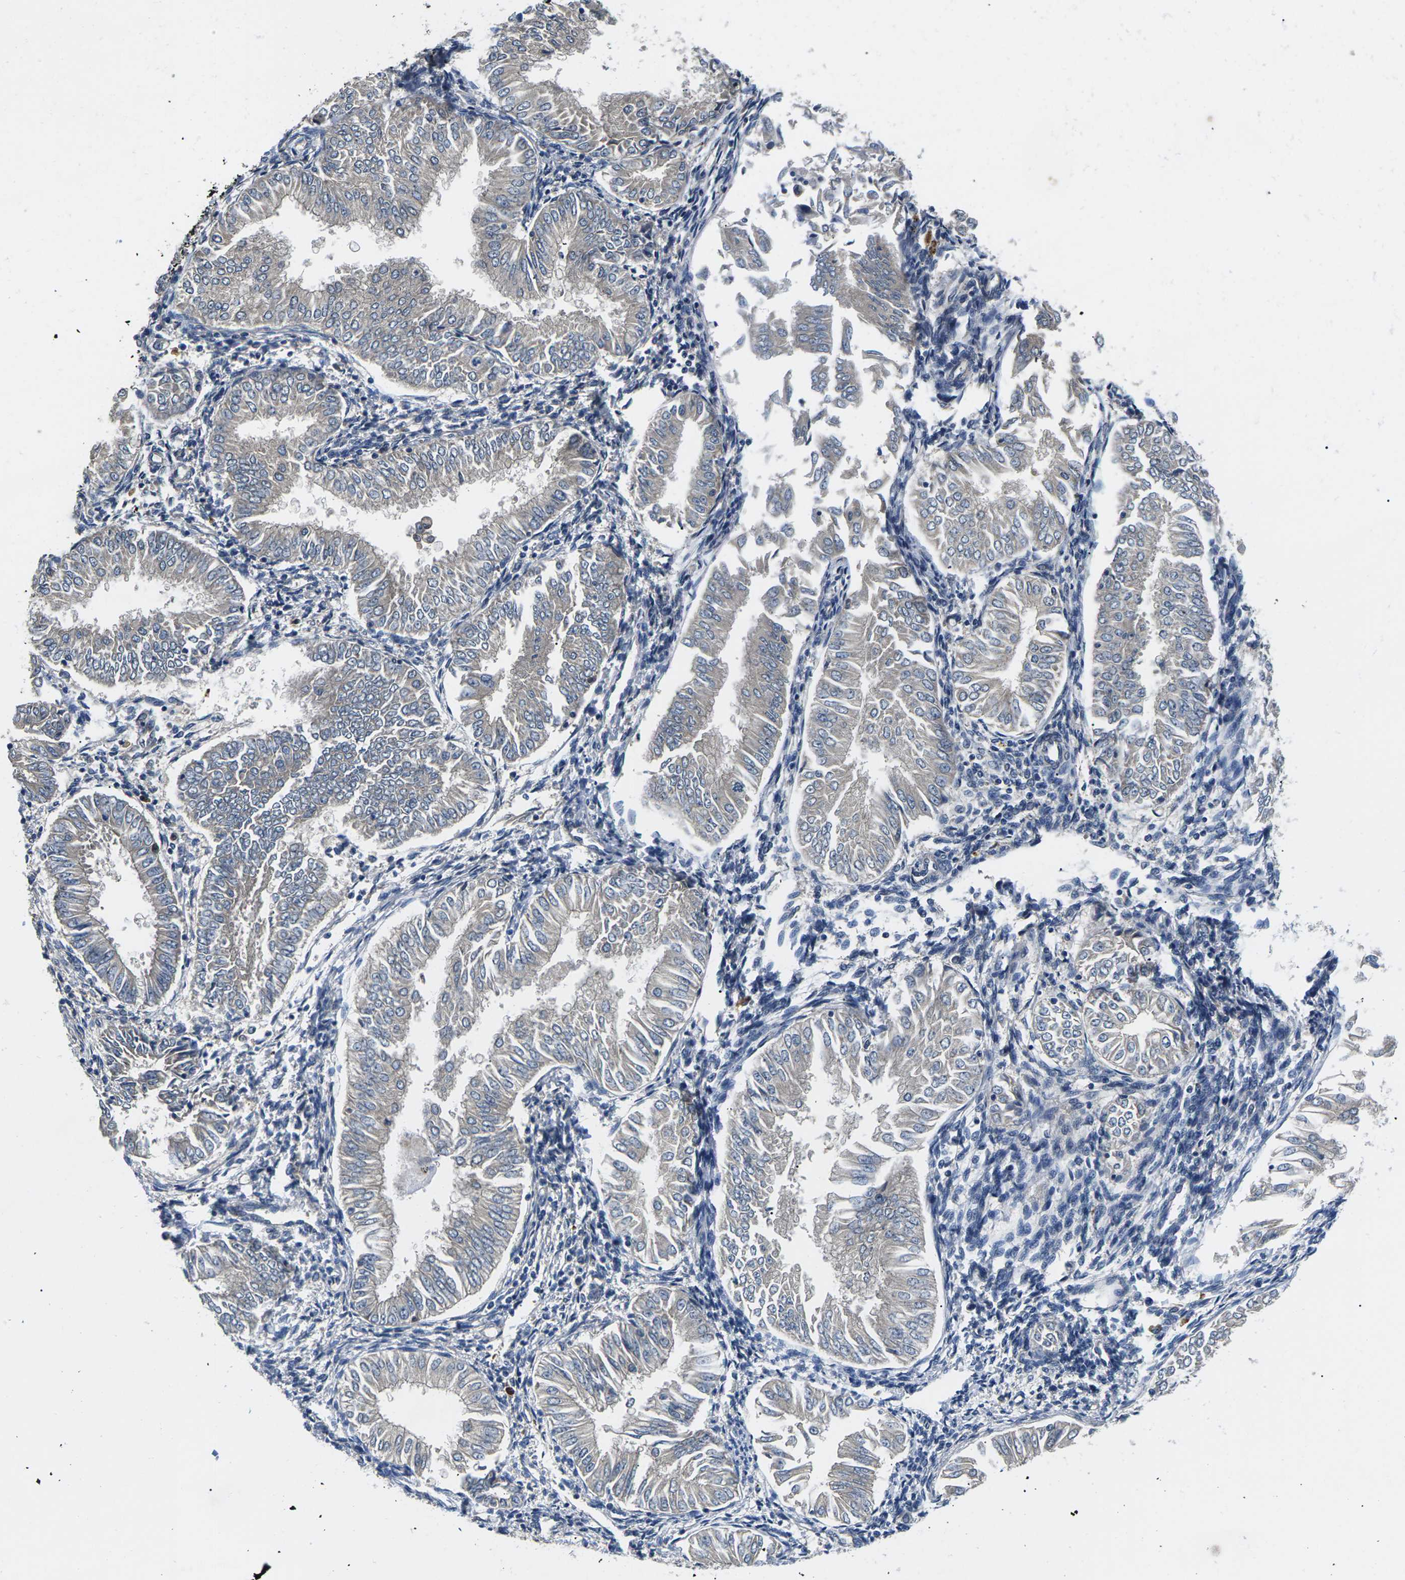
{"staining": {"intensity": "negative", "quantity": "none", "location": "none"}, "tissue": "endometrial cancer", "cell_type": "Tumor cells", "image_type": "cancer", "snomed": [{"axis": "morphology", "description": "Adenocarcinoma, NOS"}, {"axis": "topography", "description": "Endometrium"}], "caption": "Tumor cells are negative for protein expression in human endometrial adenocarcinoma.", "gene": "PLCE1", "patient": {"sex": "female", "age": 53}}